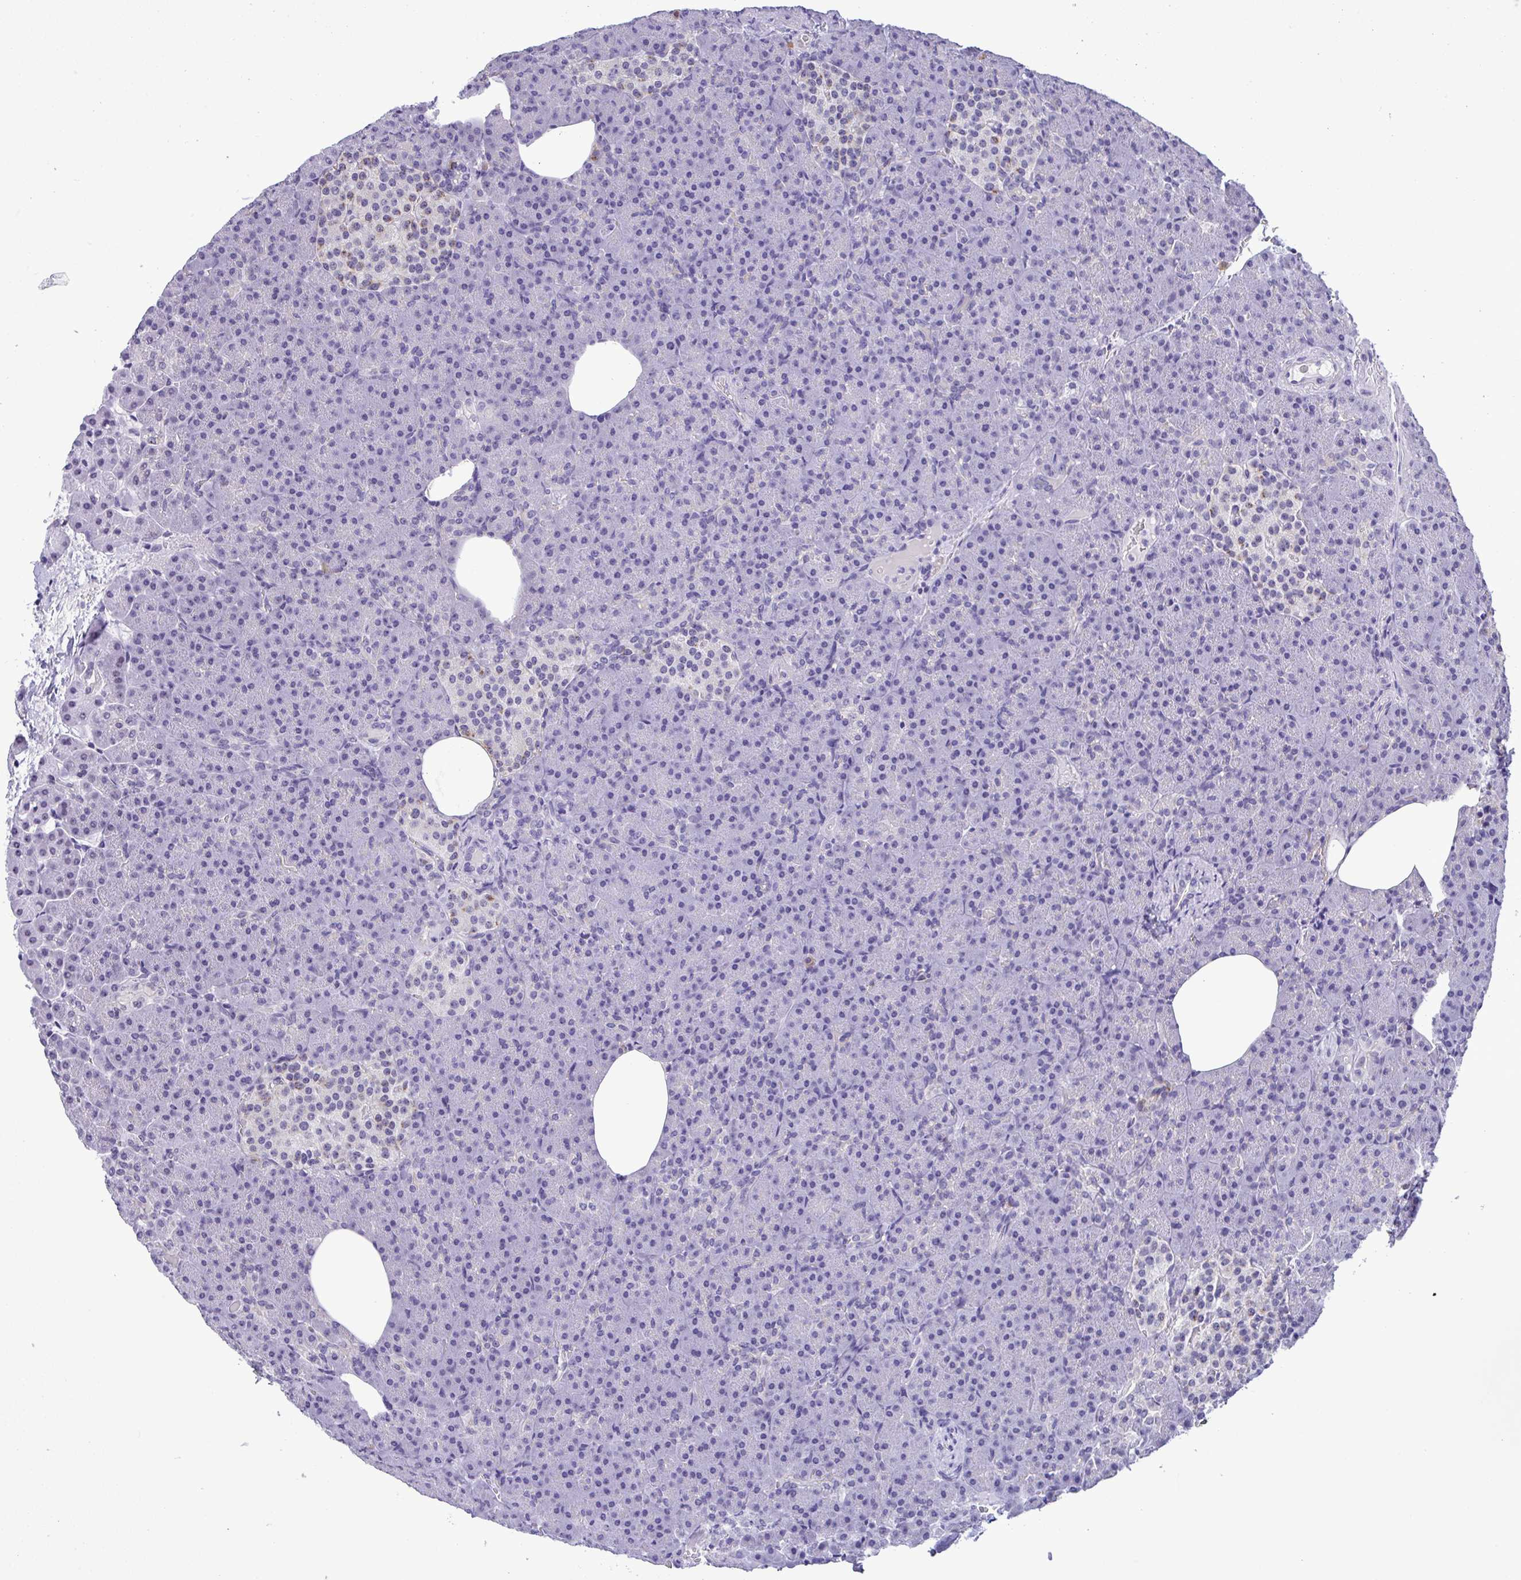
{"staining": {"intensity": "negative", "quantity": "none", "location": "none"}, "tissue": "pancreas", "cell_type": "Exocrine glandular cells", "image_type": "normal", "snomed": [{"axis": "morphology", "description": "Normal tissue, NOS"}, {"axis": "topography", "description": "Pancreas"}], "caption": "This is an IHC histopathology image of benign human pancreas. There is no expression in exocrine glandular cells.", "gene": "YBX2", "patient": {"sex": "female", "age": 74}}